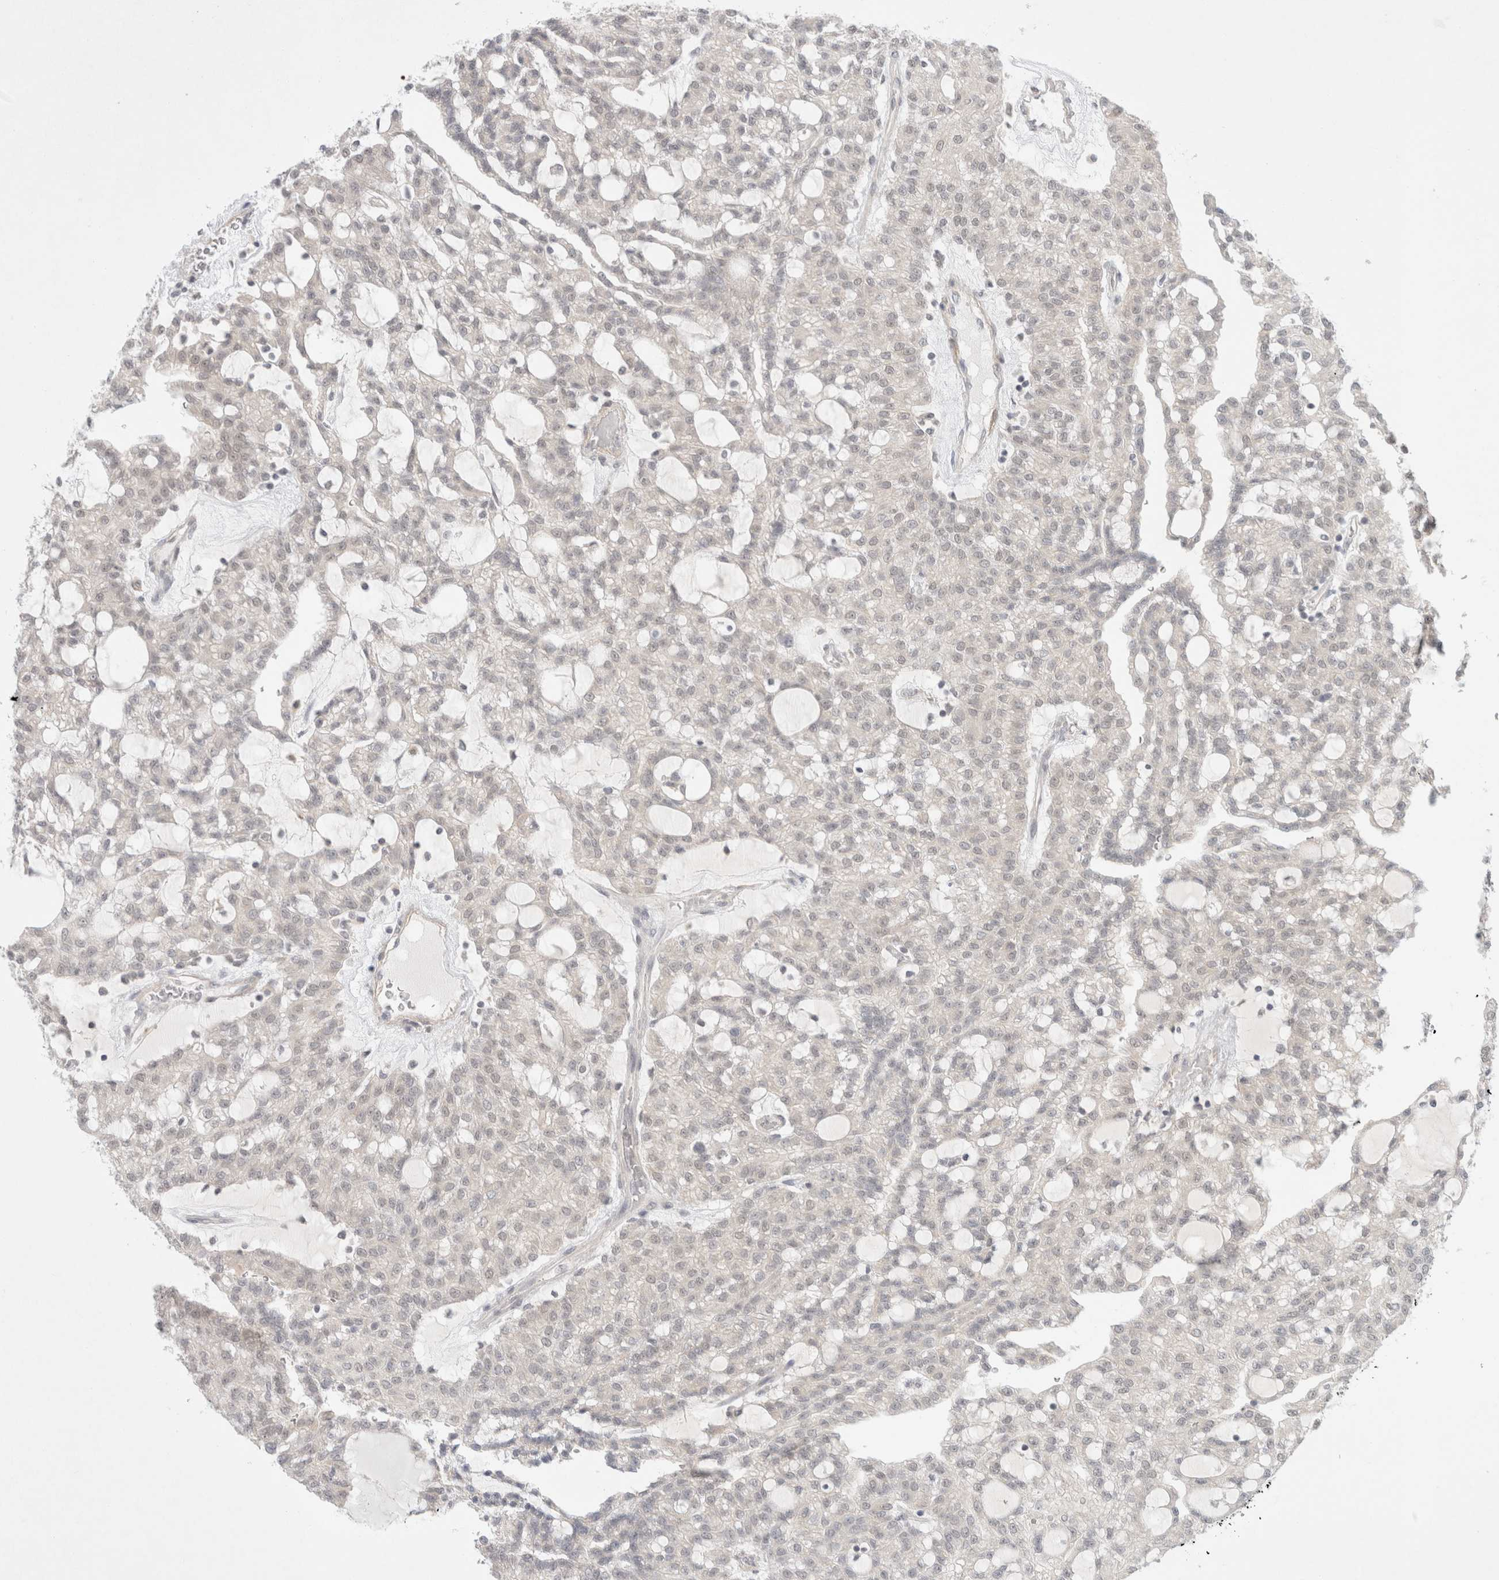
{"staining": {"intensity": "negative", "quantity": "none", "location": "none"}, "tissue": "renal cancer", "cell_type": "Tumor cells", "image_type": "cancer", "snomed": [{"axis": "morphology", "description": "Adenocarcinoma, NOS"}, {"axis": "topography", "description": "Kidney"}], "caption": "IHC image of human renal cancer (adenocarcinoma) stained for a protein (brown), which reveals no staining in tumor cells. (DAB immunohistochemistry, high magnification).", "gene": "FBXO42", "patient": {"sex": "male", "age": 63}}